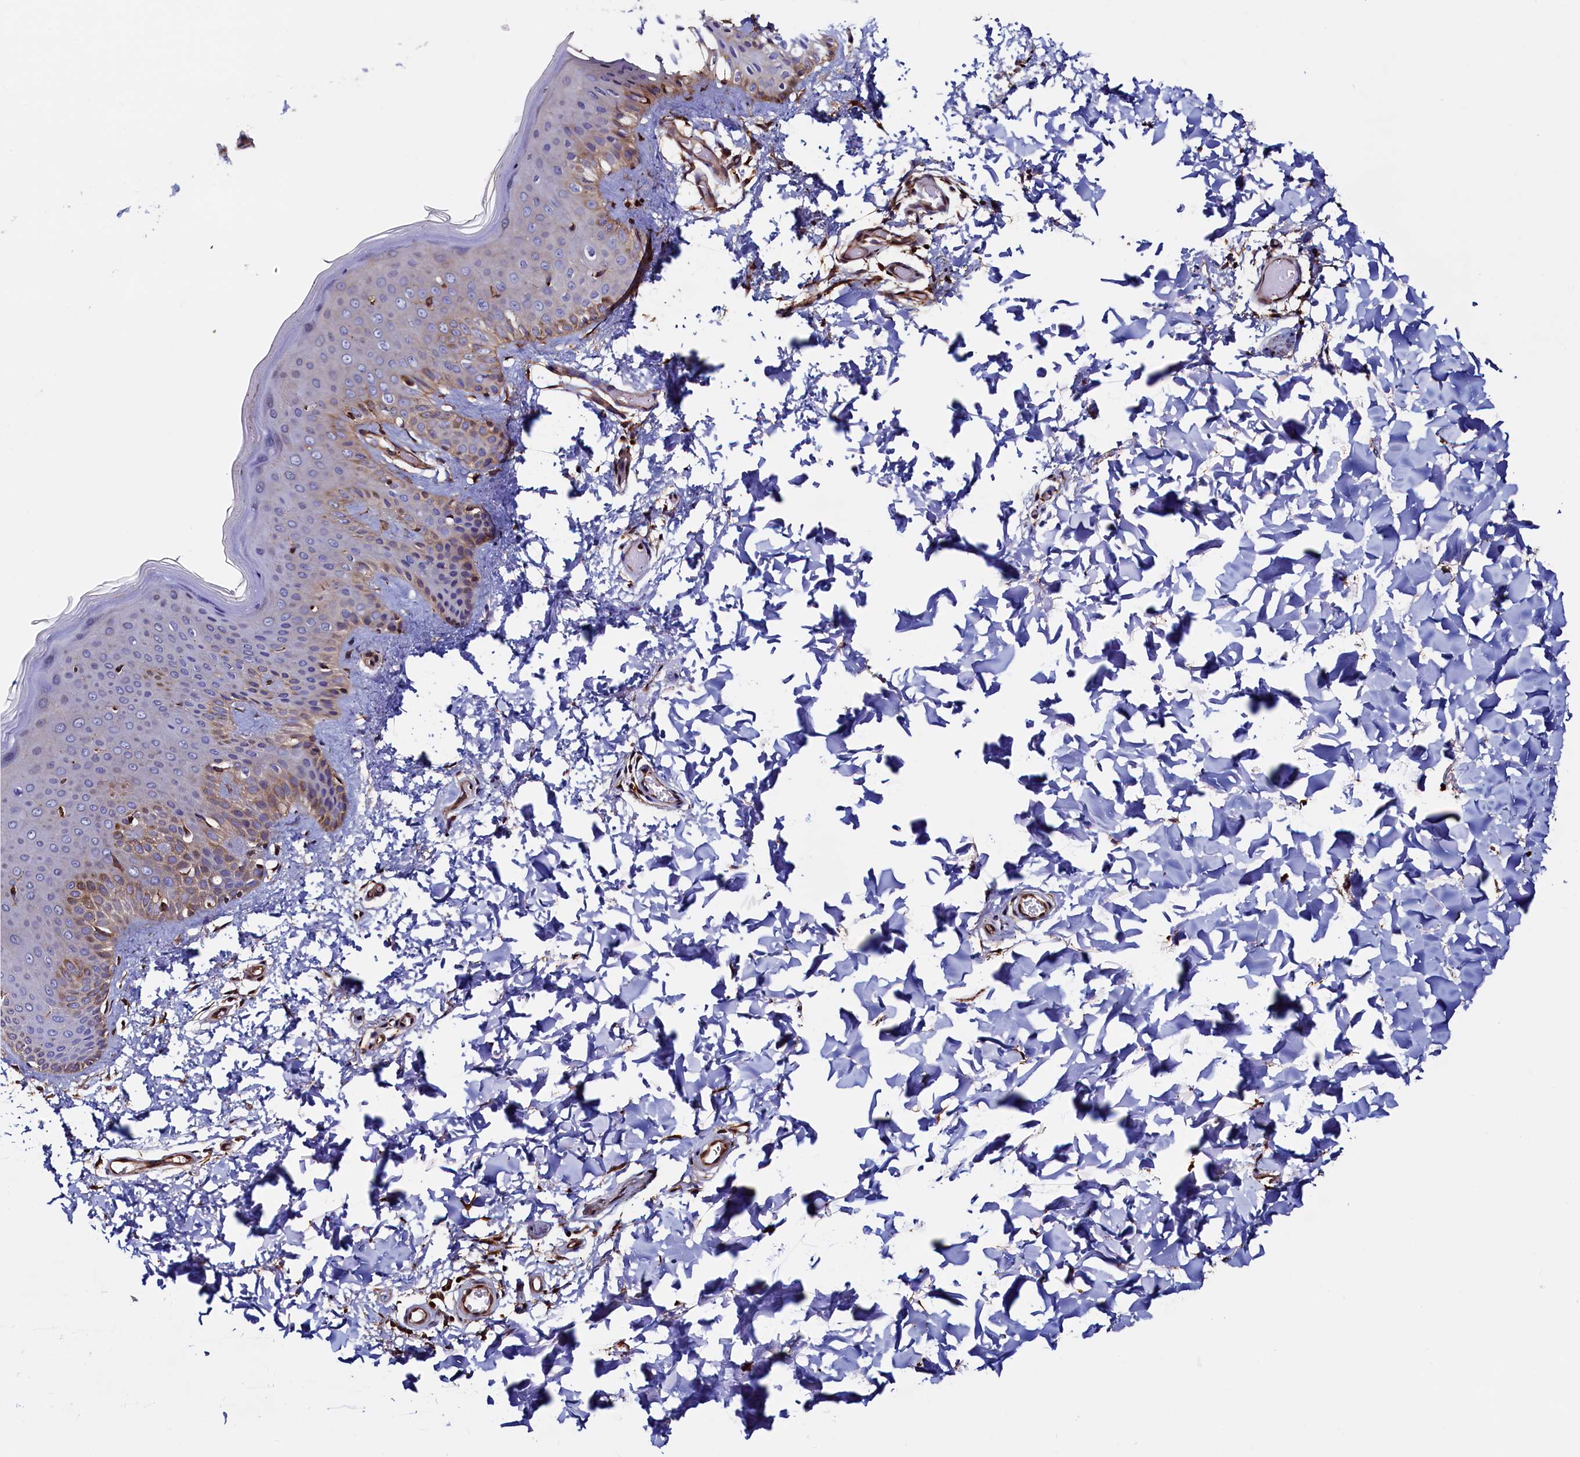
{"staining": {"intensity": "moderate", "quantity": ">75%", "location": "cytoplasmic/membranous"}, "tissue": "skin", "cell_type": "Fibroblasts", "image_type": "normal", "snomed": [{"axis": "morphology", "description": "Normal tissue, NOS"}, {"axis": "topography", "description": "Skin"}], "caption": "This is a micrograph of immunohistochemistry staining of normal skin, which shows moderate positivity in the cytoplasmic/membranous of fibroblasts.", "gene": "ATXN2L", "patient": {"sex": "male", "age": 36}}